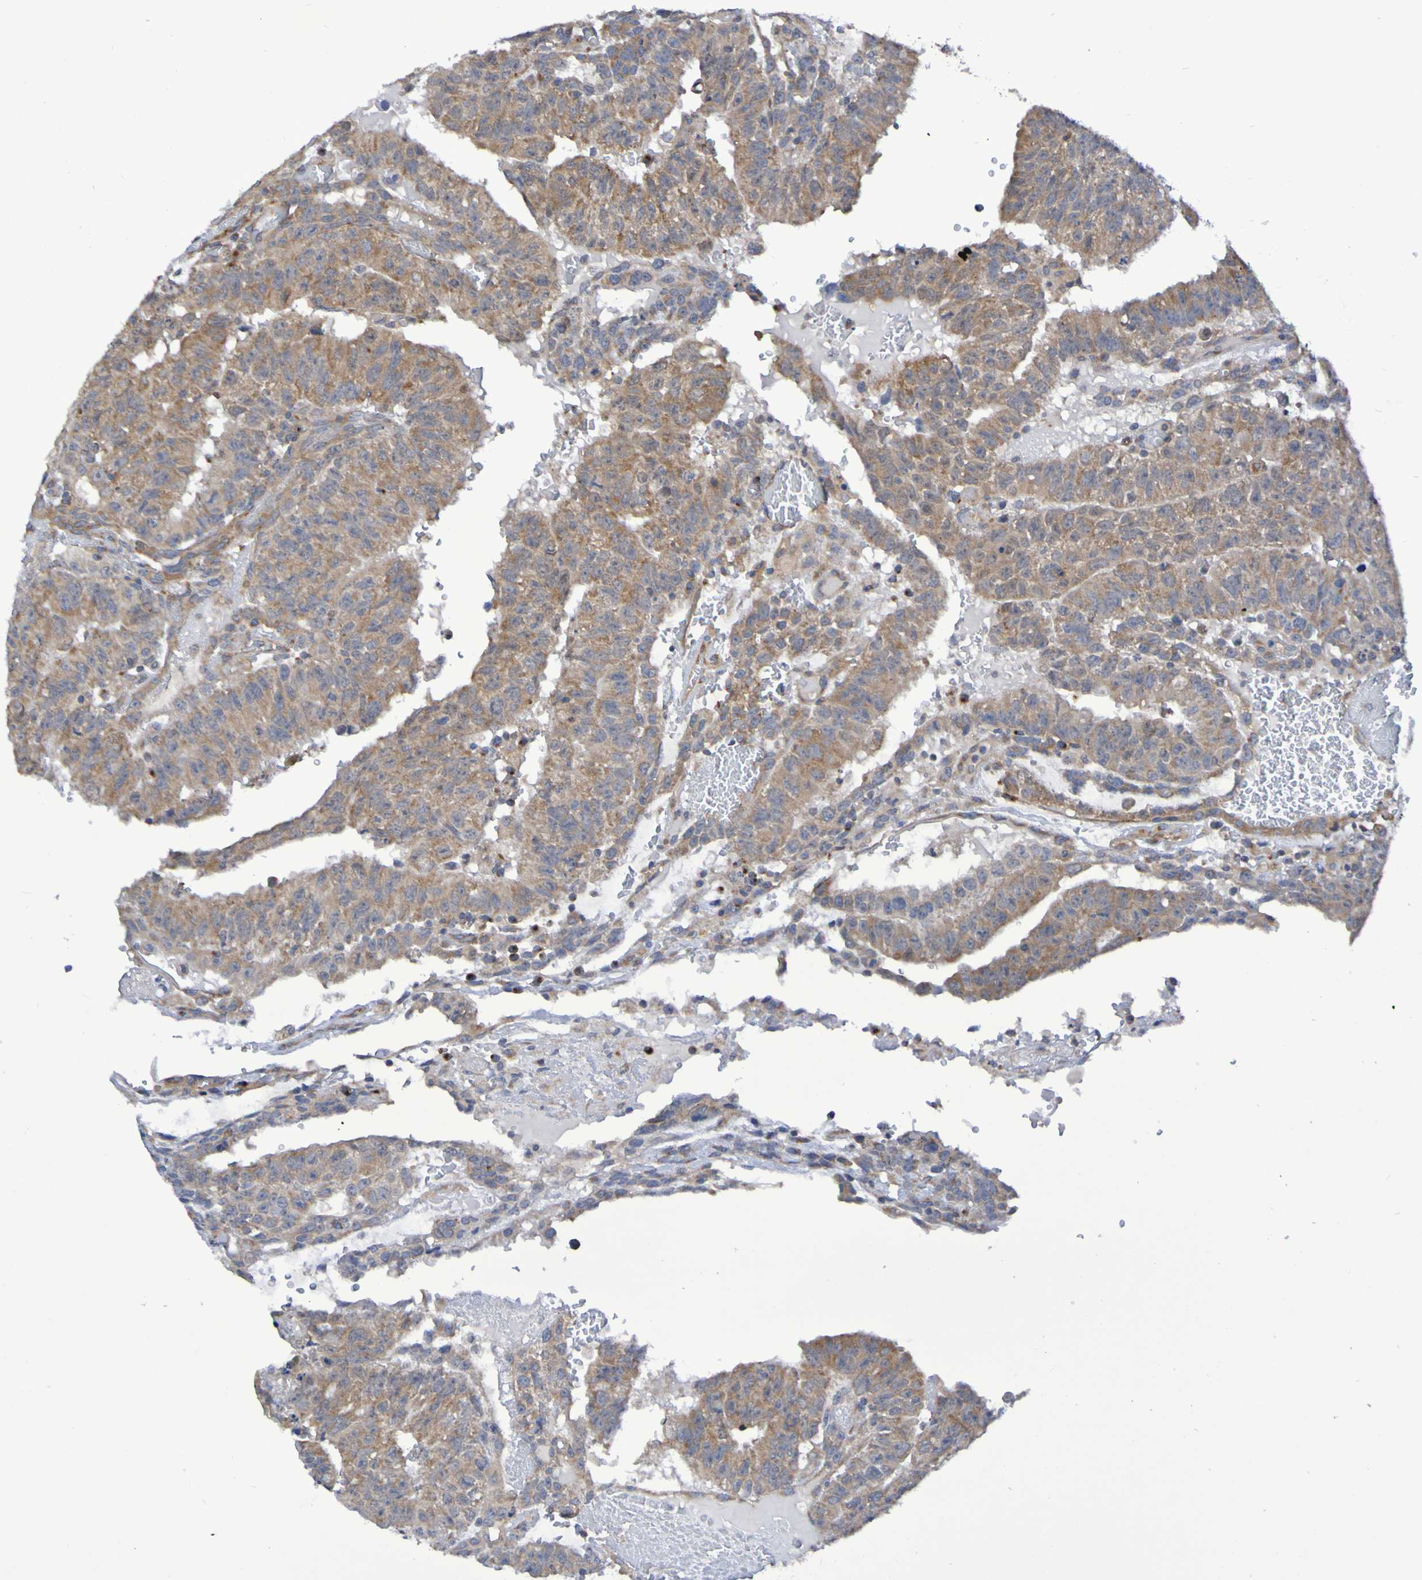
{"staining": {"intensity": "moderate", "quantity": ">75%", "location": "cytoplasmic/membranous"}, "tissue": "testis cancer", "cell_type": "Tumor cells", "image_type": "cancer", "snomed": [{"axis": "morphology", "description": "Seminoma, NOS"}, {"axis": "morphology", "description": "Carcinoma, Embryonal, NOS"}, {"axis": "topography", "description": "Testis"}], "caption": "This image demonstrates IHC staining of testis seminoma, with medium moderate cytoplasmic/membranous positivity in approximately >75% of tumor cells.", "gene": "LMBRD2", "patient": {"sex": "male", "age": 52}}